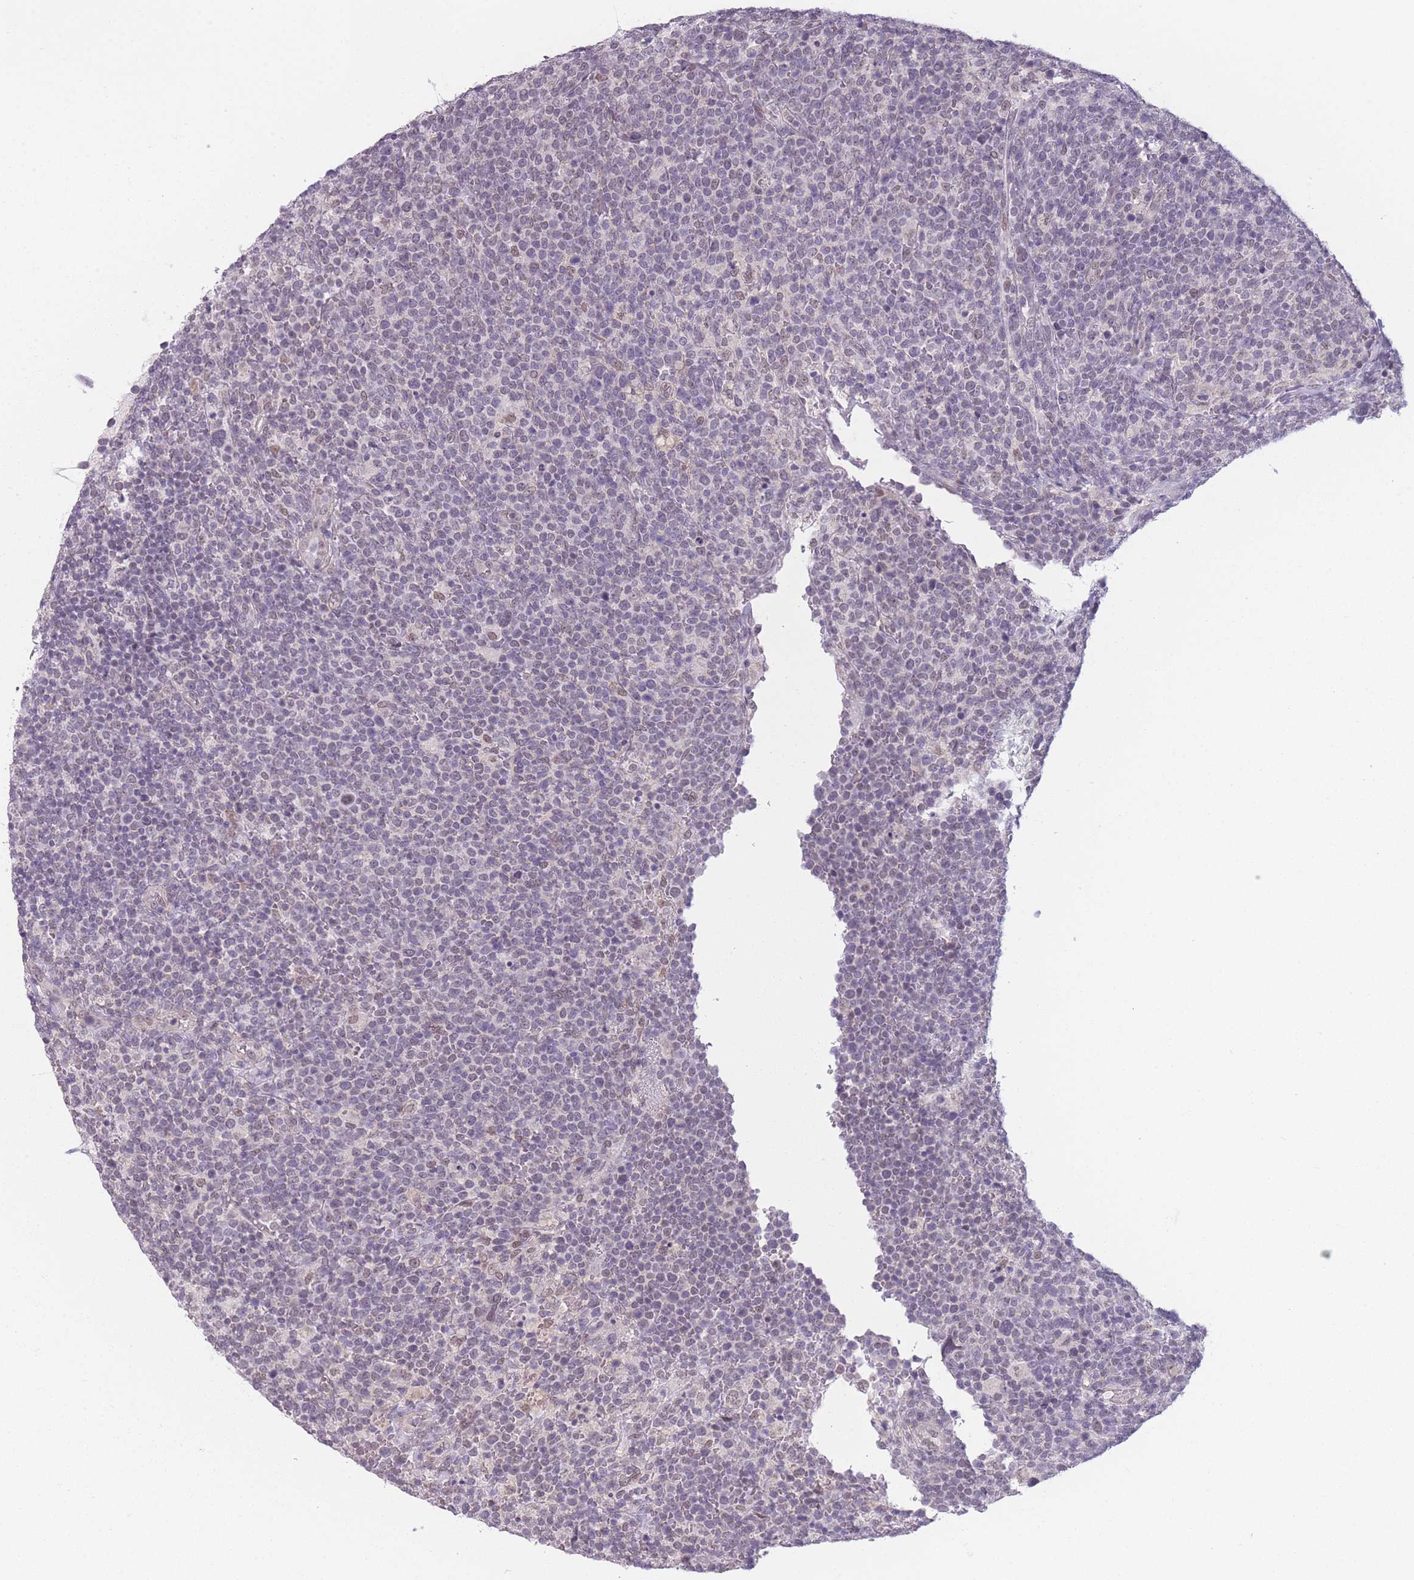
{"staining": {"intensity": "negative", "quantity": "none", "location": "none"}, "tissue": "lymphoma", "cell_type": "Tumor cells", "image_type": "cancer", "snomed": [{"axis": "morphology", "description": "Malignant lymphoma, non-Hodgkin's type, High grade"}, {"axis": "topography", "description": "Lymph node"}], "caption": "This micrograph is of malignant lymphoma, non-Hodgkin's type (high-grade) stained with immunohistochemistry to label a protein in brown with the nuclei are counter-stained blue. There is no positivity in tumor cells.", "gene": "SIN3B", "patient": {"sex": "male", "age": 61}}